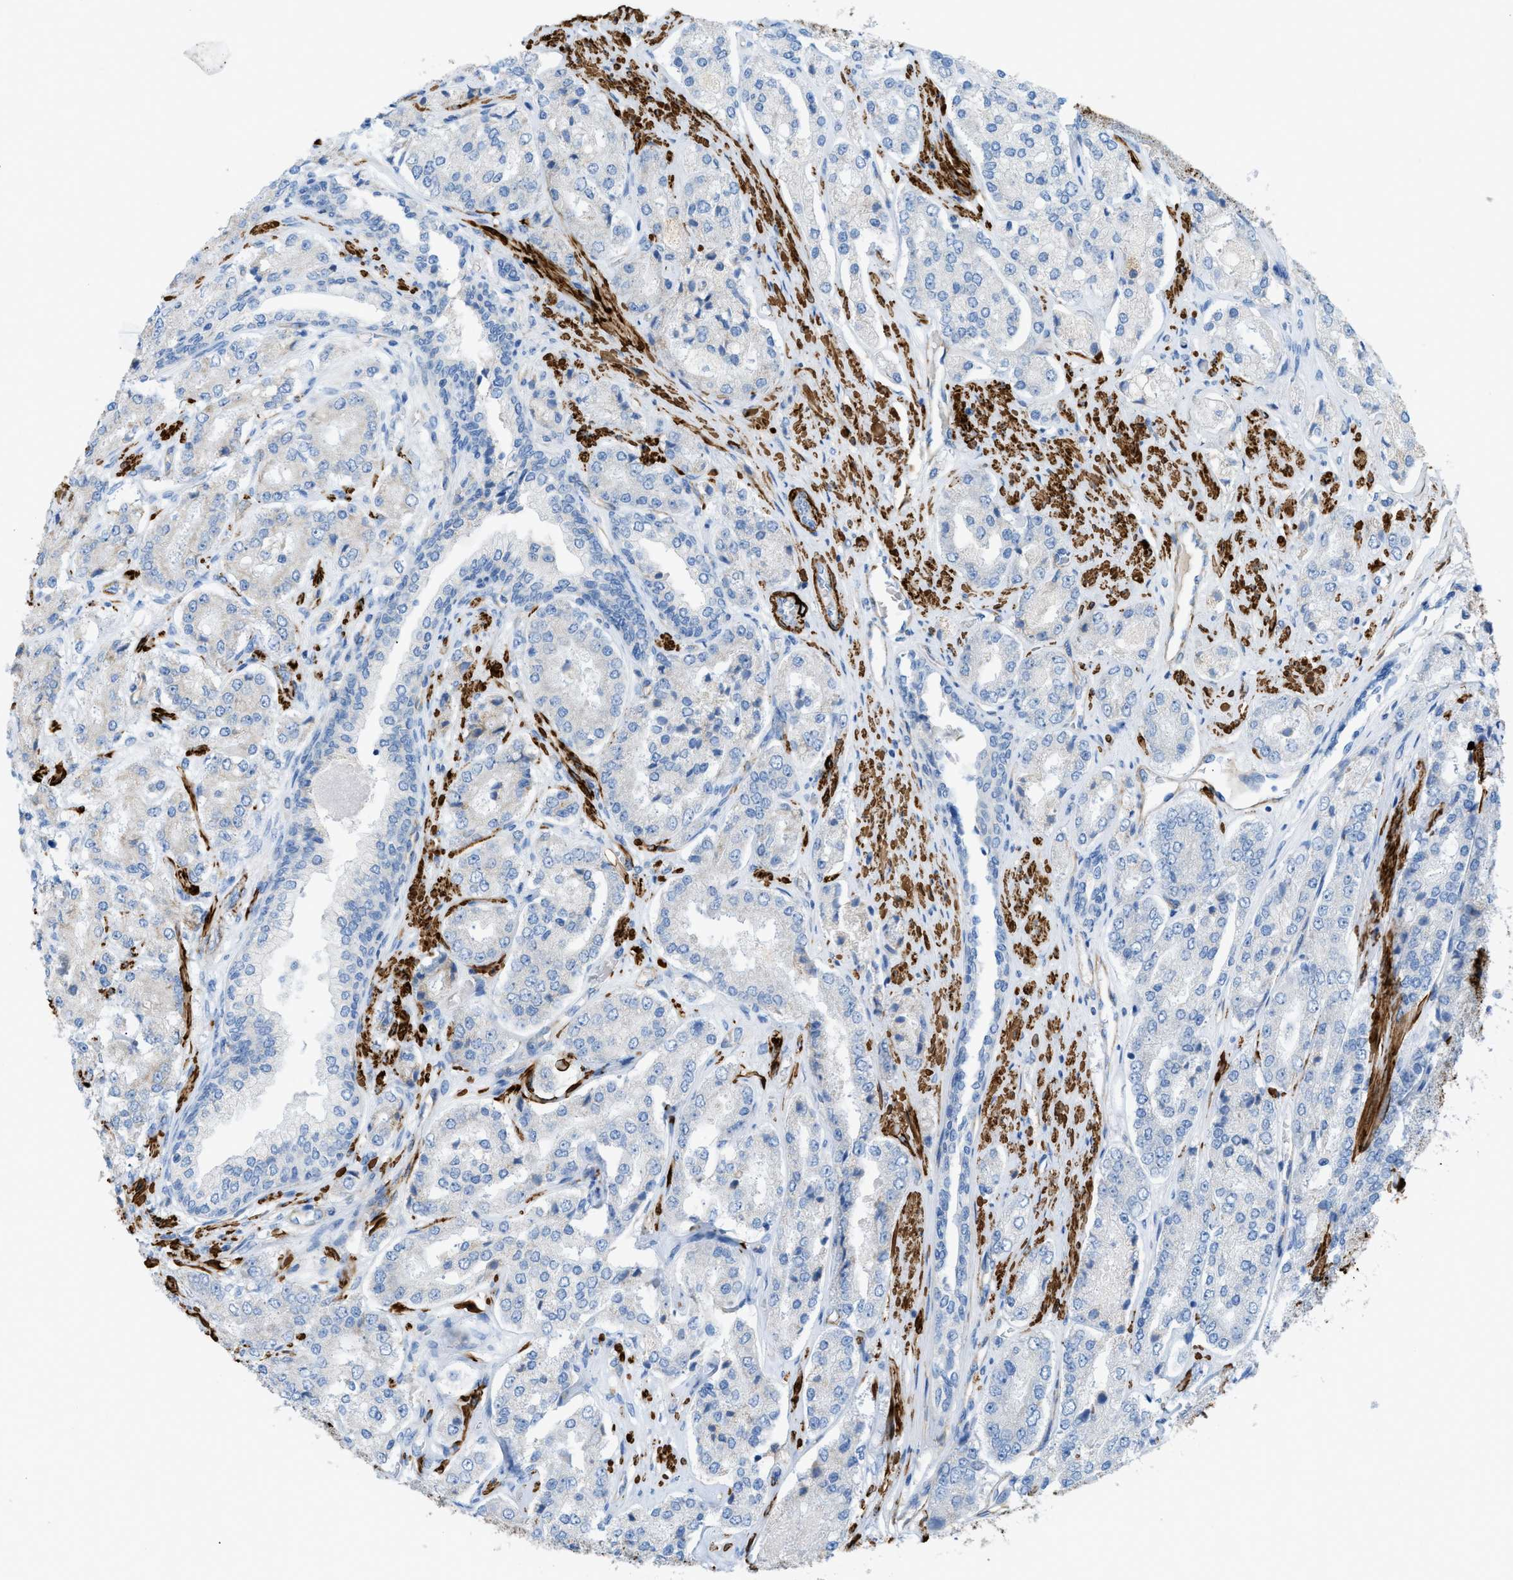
{"staining": {"intensity": "negative", "quantity": "none", "location": "none"}, "tissue": "prostate cancer", "cell_type": "Tumor cells", "image_type": "cancer", "snomed": [{"axis": "morphology", "description": "Adenocarcinoma, High grade"}, {"axis": "topography", "description": "Prostate"}], "caption": "Human prostate high-grade adenocarcinoma stained for a protein using immunohistochemistry demonstrates no expression in tumor cells.", "gene": "MYH11", "patient": {"sex": "male", "age": 65}}